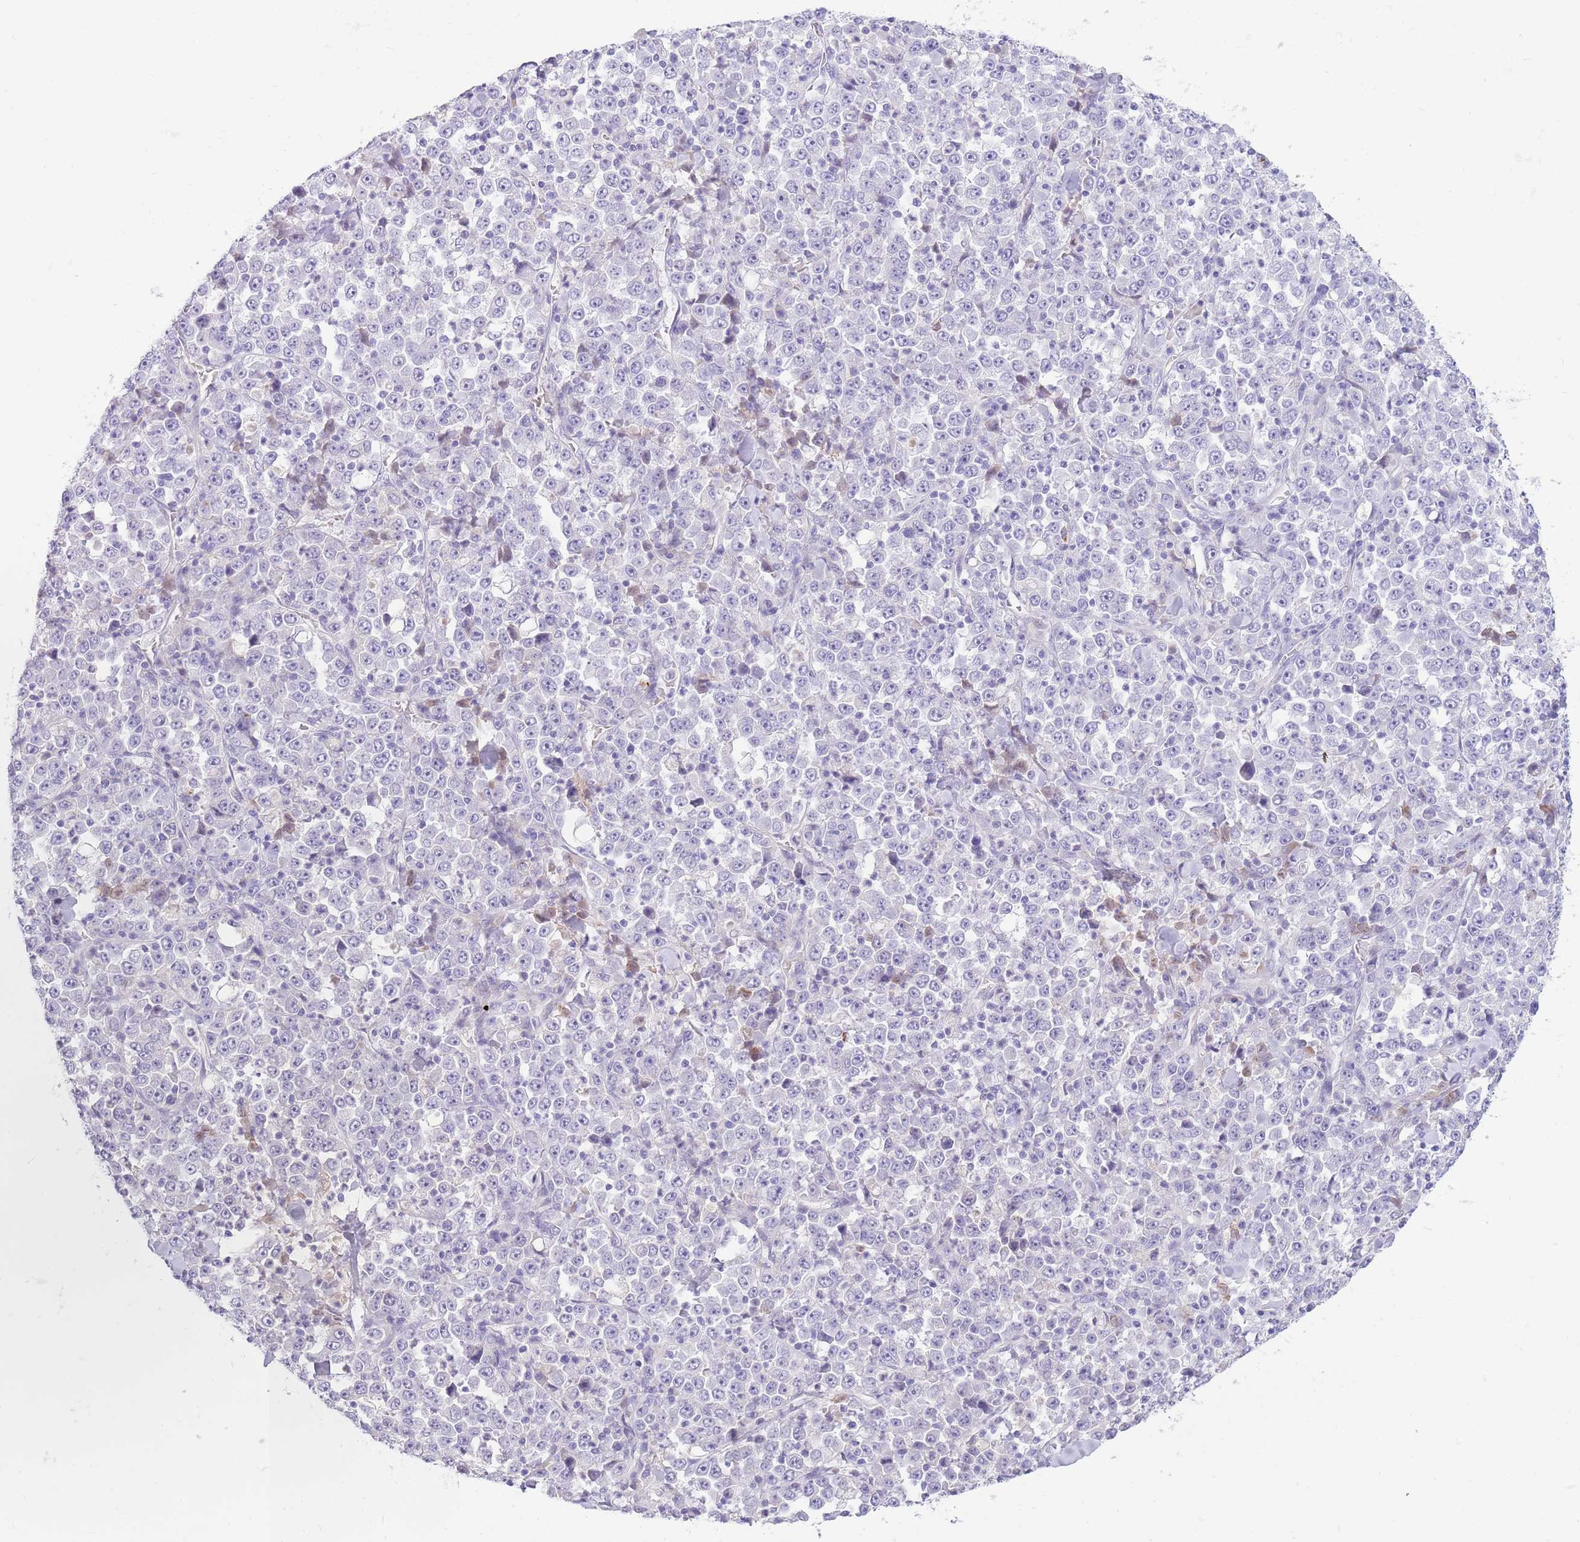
{"staining": {"intensity": "negative", "quantity": "none", "location": "none"}, "tissue": "stomach cancer", "cell_type": "Tumor cells", "image_type": "cancer", "snomed": [{"axis": "morphology", "description": "Normal tissue, NOS"}, {"axis": "morphology", "description": "Adenocarcinoma, NOS"}, {"axis": "topography", "description": "Stomach, upper"}, {"axis": "topography", "description": "Stomach"}], "caption": "High power microscopy micrograph of an IHC micrograph of stomach cancer (adenocarcinoma), revealing no significant positivity in tumor cells.", "gene": "LEPROTL1", "patient": {"sex": "male", "age": 59}}